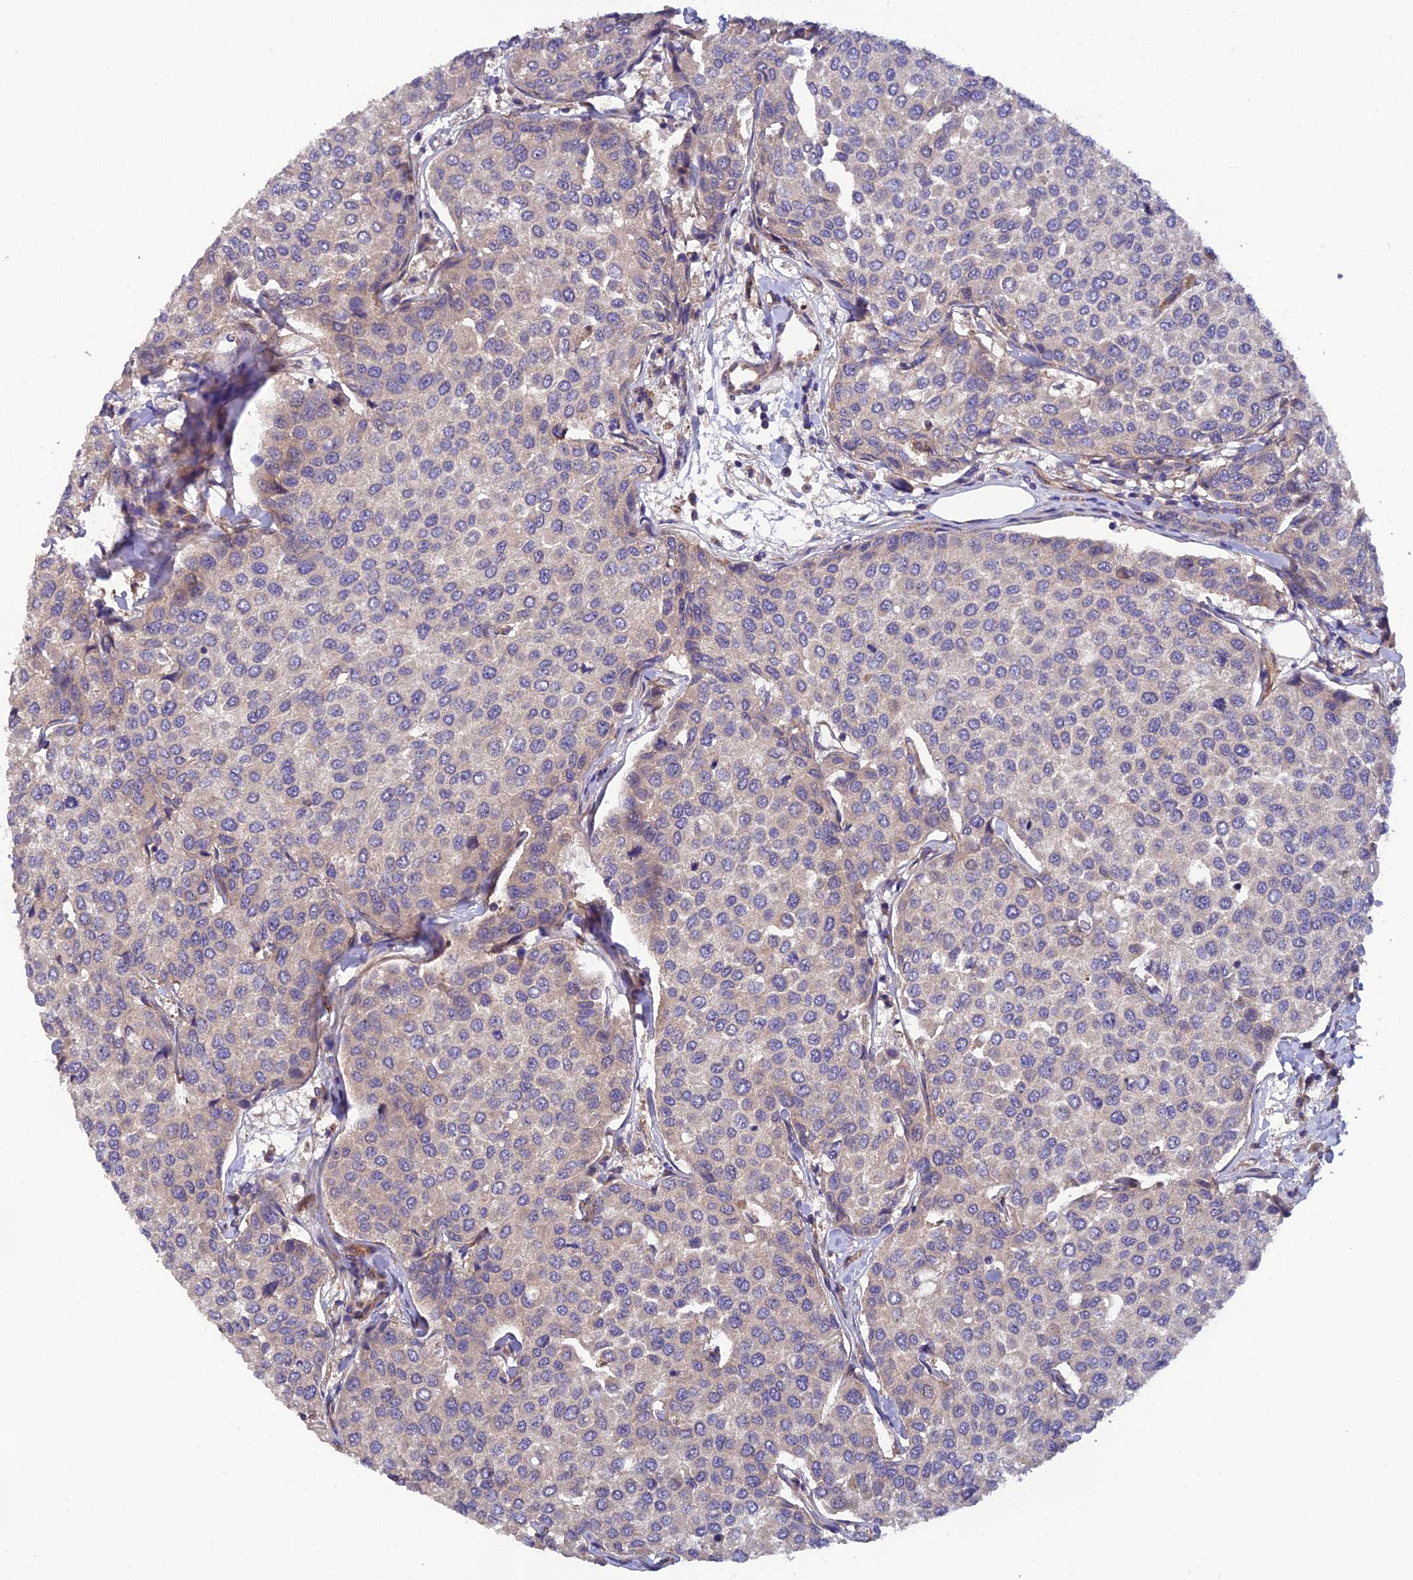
{"staining": {"intensity": "weak", "quantity": "25%-75%", "location": "cytoplasmic/membranous"}, "tissue": "breast cancer", "cell_type": "Tumor cells", "image_type": "cancer", "snomed": [{"axis": "morphology", "description": "Duct carcinoma"}, {"axis": "topography", "description": "Breast"}], "caption": "Protein expression analysis of human infiltrating ductal carcinoma (breast) reveals weak cytoplasmic/membranous staining in approximately 25%-75% of tumor cells.", "gene": "ADAMTS15", "patient": {"sex": "female", "age": 55}}